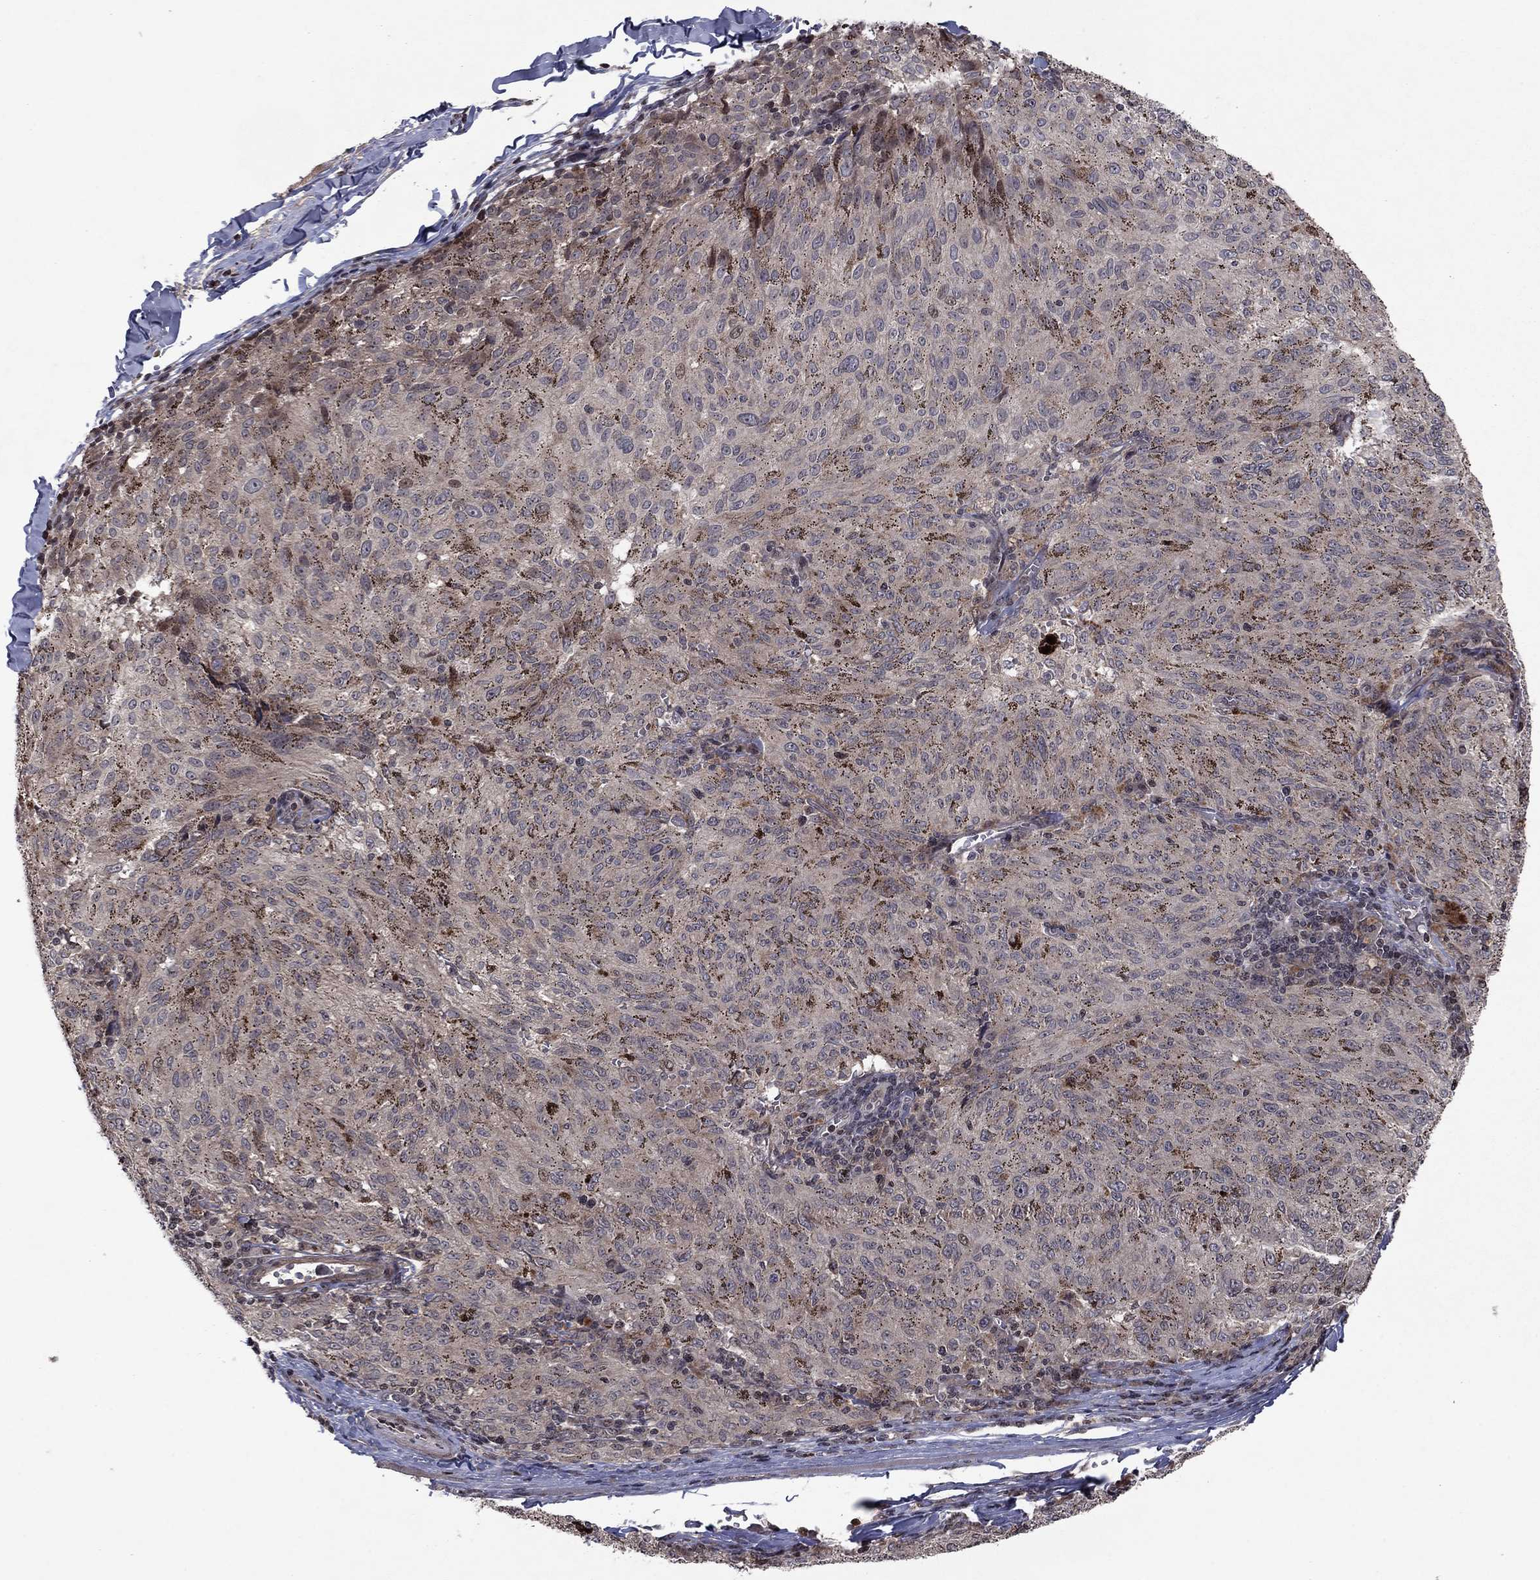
{"staining": {"intensity": "negative", "quantity": "none", "location": "none"}, "tissue": "melanoma", "cell_type": "Tumor cells", "image_type": "cancer", "snomed": [{"axis": "morphology", "description": "Malignant melanoma, NOS"}, {"axis": "topography", "description": "Skin"}], "caption": "An IHC photomicrograph of malignant melanoma is shown. There is no staining in tumor cells of malignant melanoma.", "gene": "SORBS1", "patient": {"sex": "female", "age": 72}}